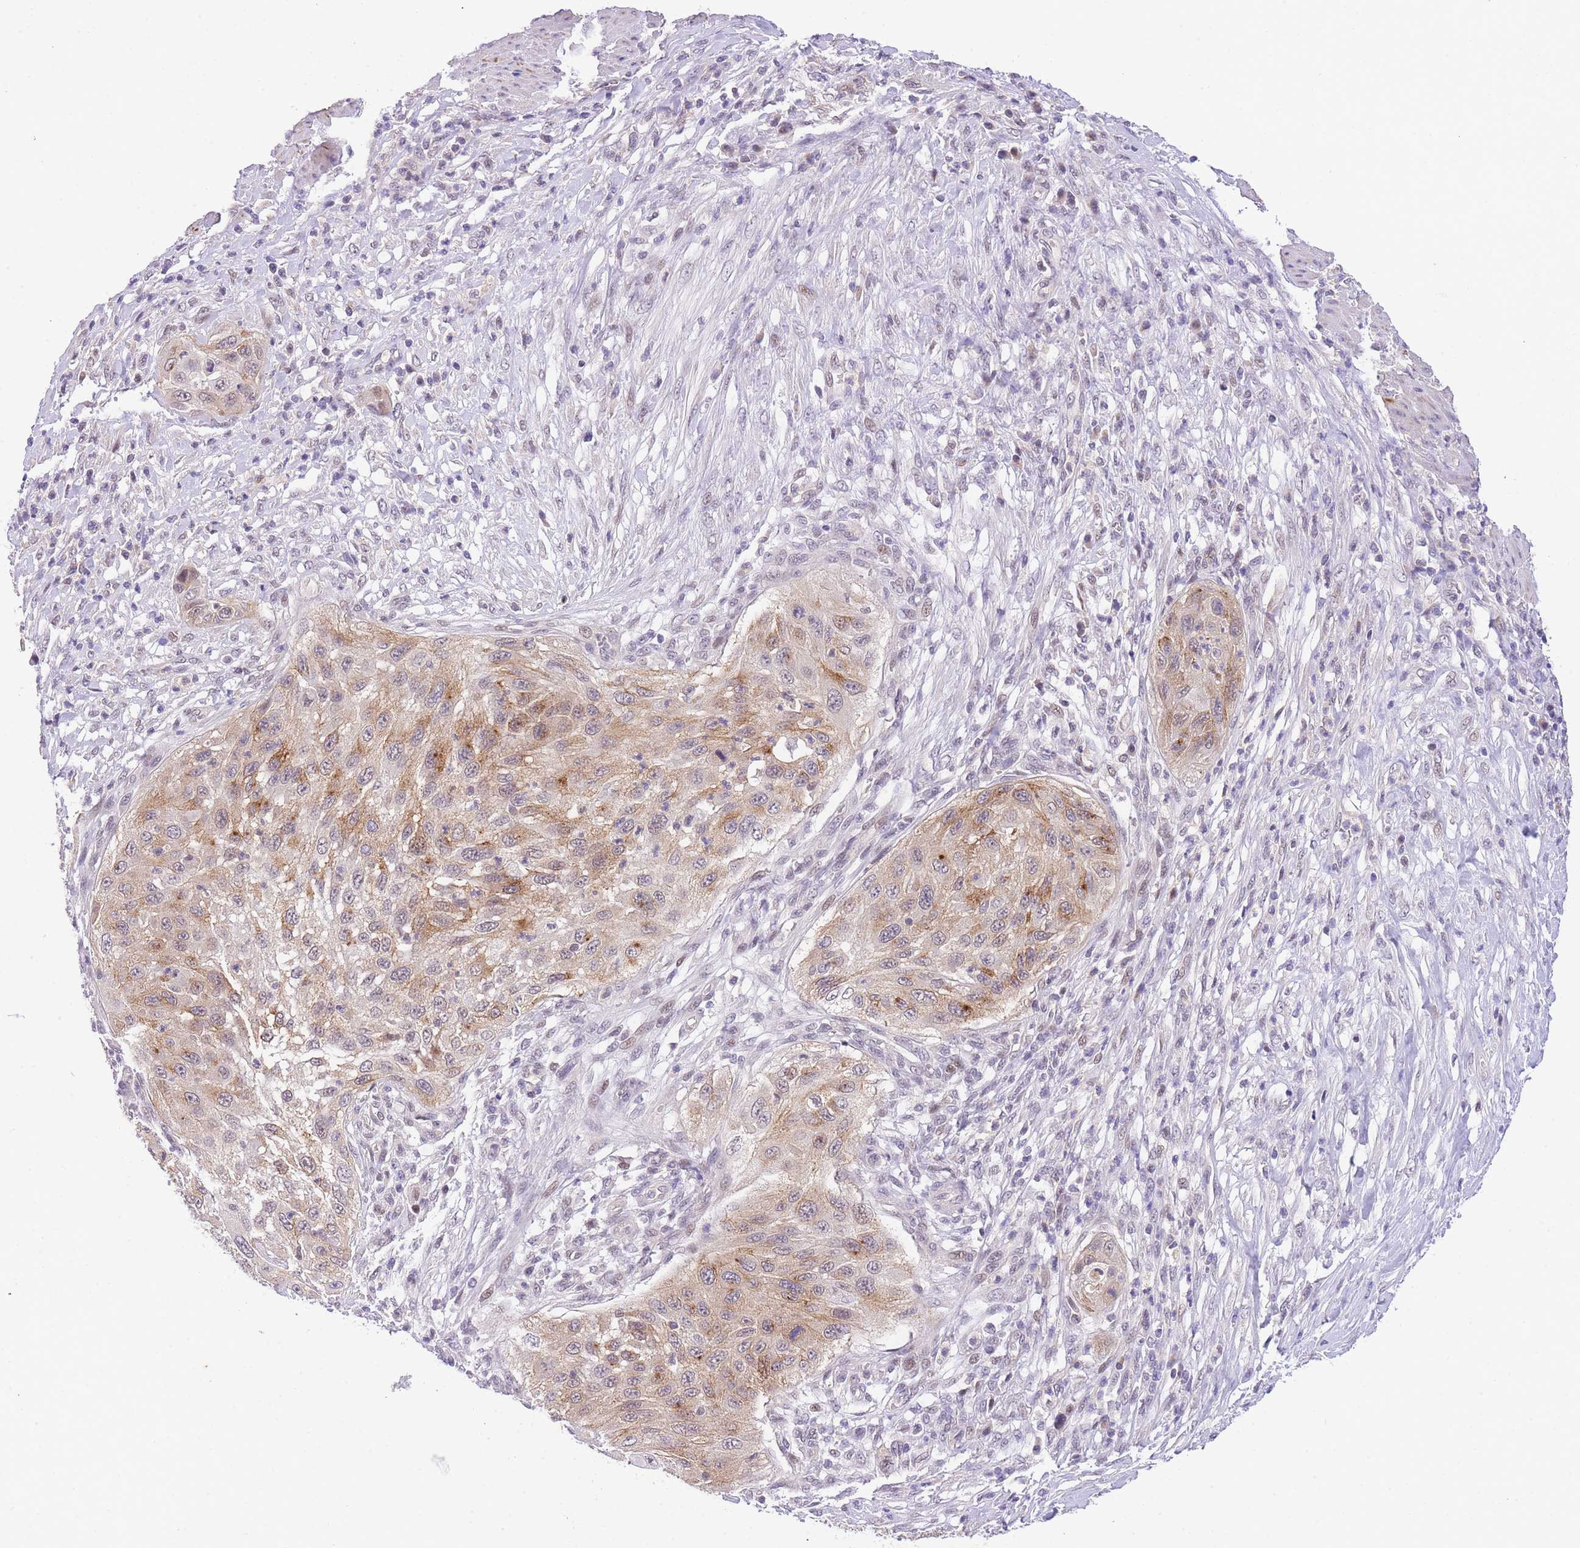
{"staining": {"intensity": "moderate", "quantity": "25%-75%", "location": "cytoplasmic/membranous,nuclear"}, "tissue": "cervical cancer", "cell_type": "Tumor cells", "image_type": "cancer", "snomed": [{"axis": "morphology", "description": "Squamous cell carcinoma, NOS"}, {"axis": "topography", "description": "Cervix"}], "caption": "Immunohistochemistry (IHC) of human cervical cancer (squamous cell carcinoma) exhibits medium levels of moderate cytoplasmic/membranous and nuclear expression in about 25%-75% of tumor cells. (brown staining indicates protein expression, while blue staining denotes nuclei).", "gene": "SLC35F2", "patient": {"sex": "female", "age": 42}}